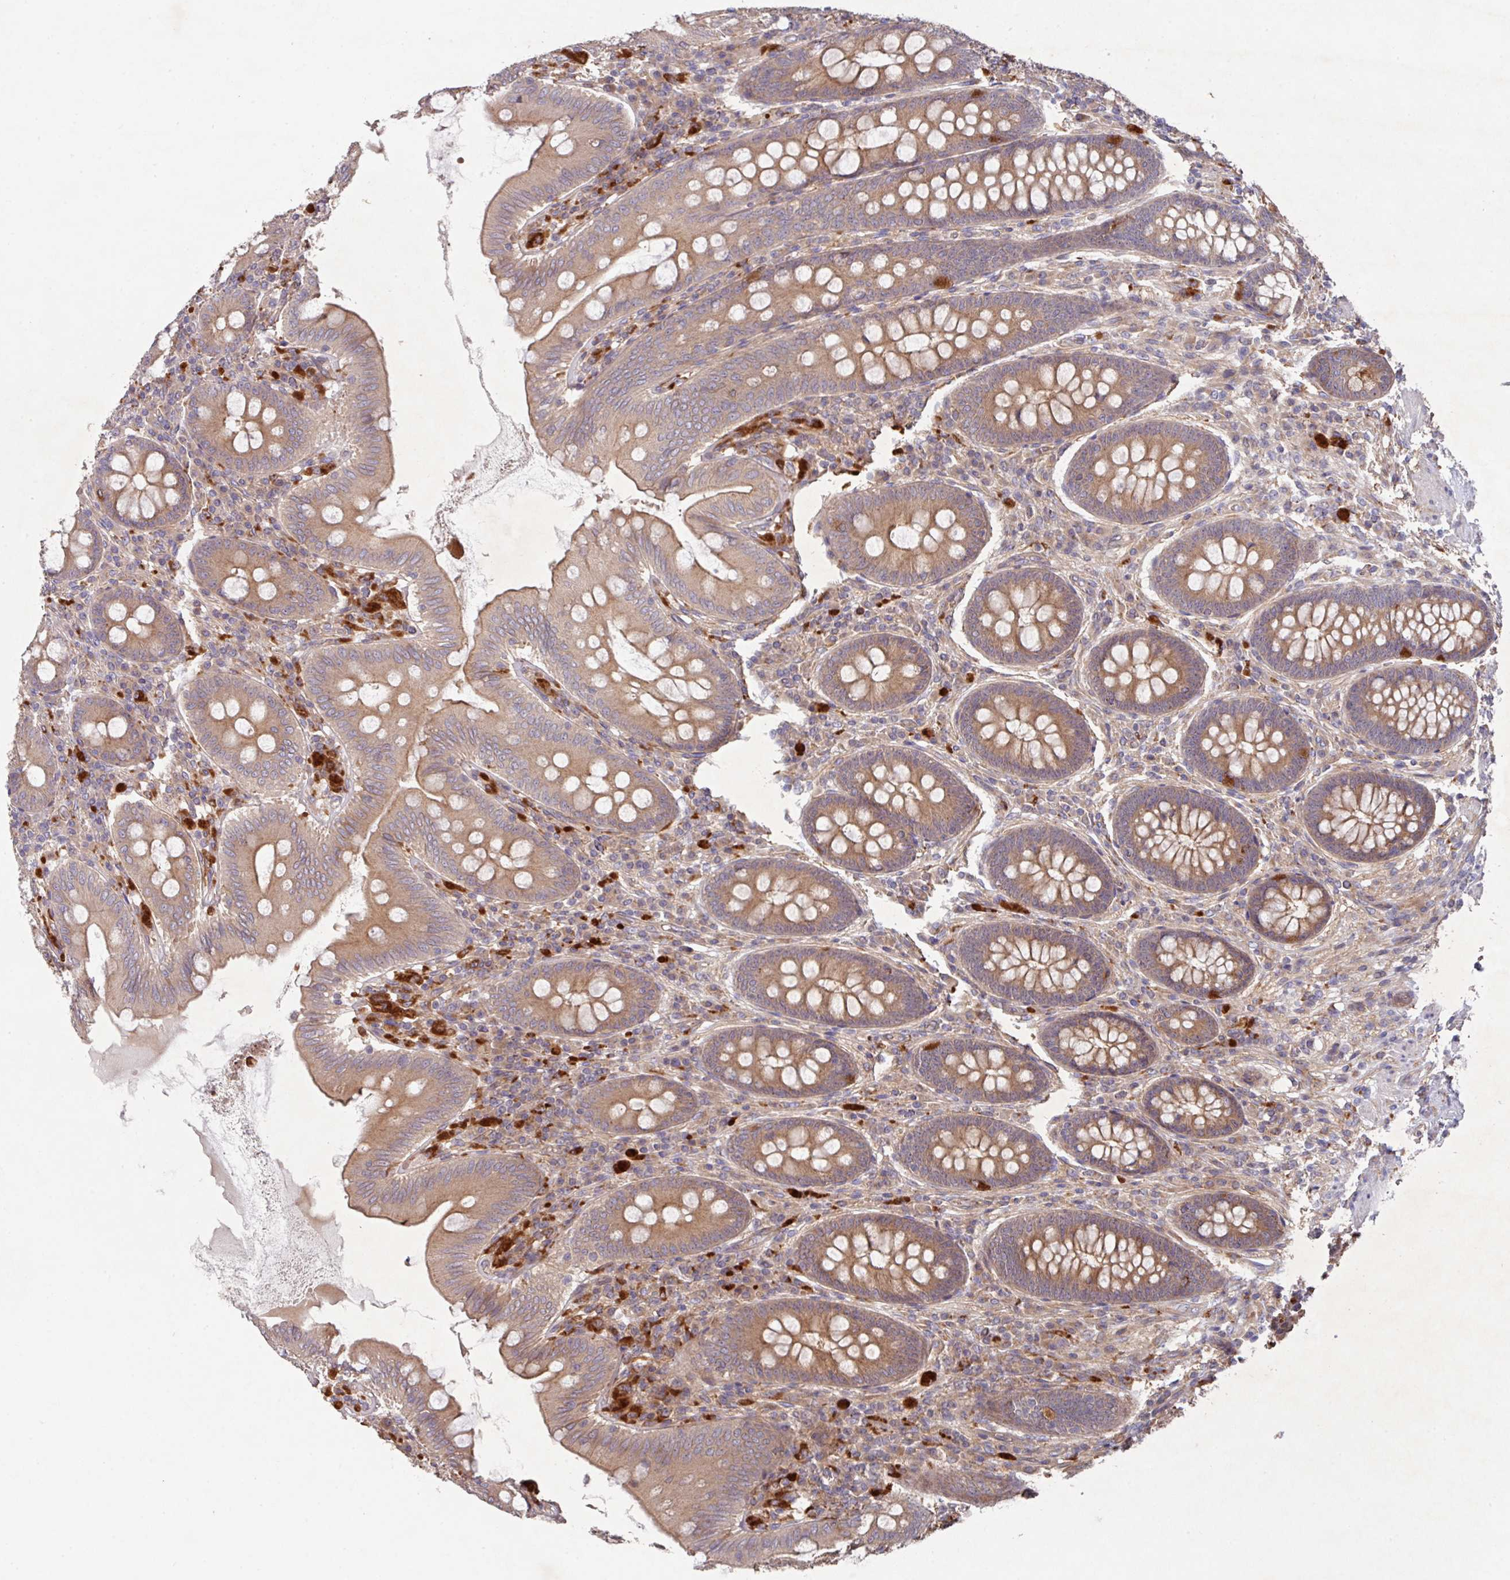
{"staining": {"intensity": "moderate", "quantity": ">75%", "location": "cytoplasmic/membranous"}, "tissue": "appendix", "cell_type": "Glandular cells", "image_type": "normal", "snomed": [{"axis": "morphology", "description": "Normal tissue, NOS"}, {"axis": "topography", "description": "Appendix"}], "caption": "Moderate cytoplasmic/membranous protein positivity is appreciated in approximately >75% of glandular cells in appendix. The protein is stained brown, and the nuclei are stained in blue (DAB (3,3'-diaminobenzidine) IHC with brightfield microscopy, high magnification).", "gene": "TRIM14", "patient": {"sex": "male", "age": 71}}